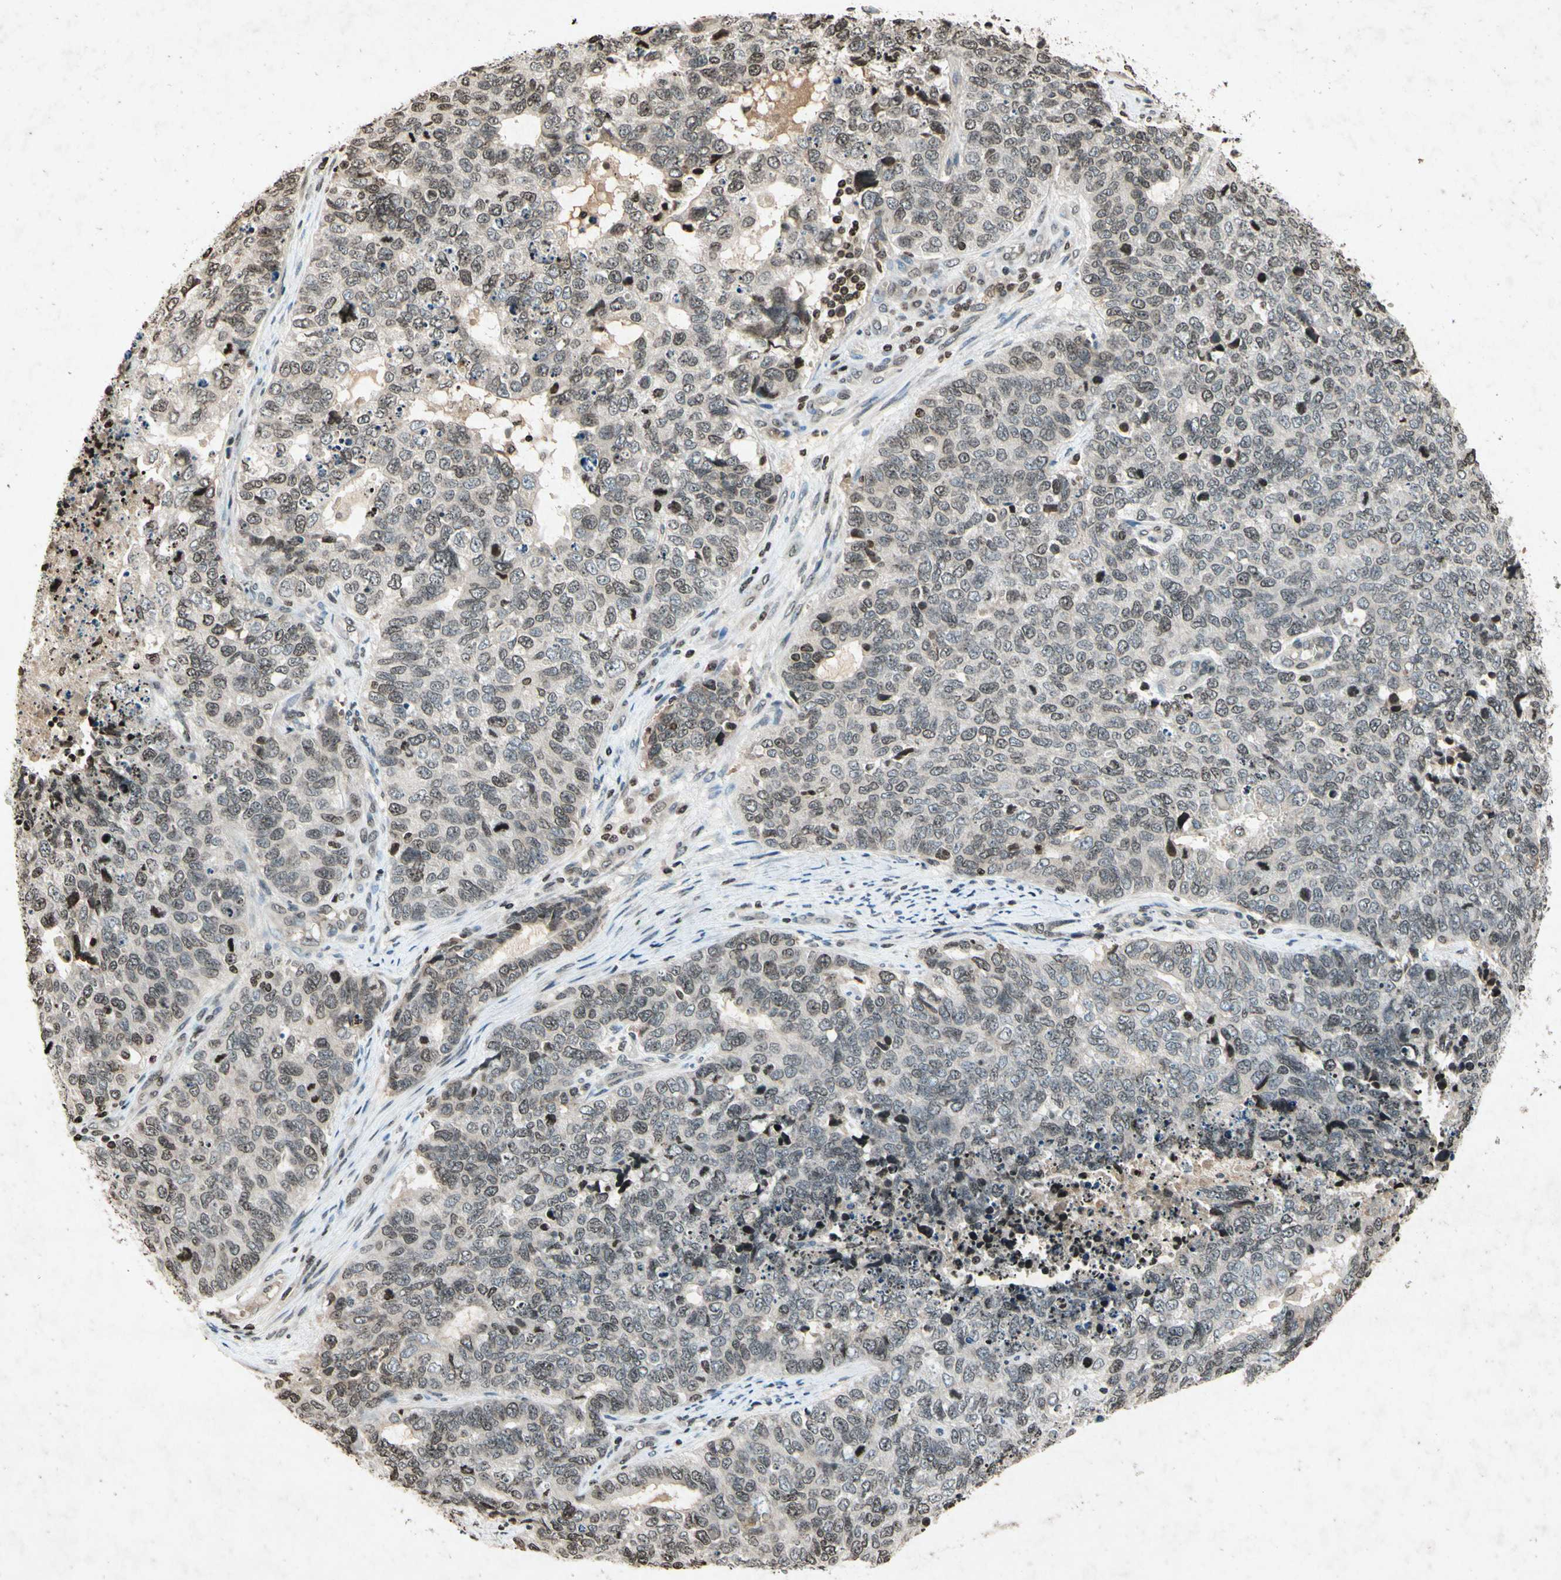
{"staining": {"intensity": "negative", "quantity": "none", "location": "none"}, "tissue": "cervical cancer", "cell_type": "Tumor cells", "image_type": "cancer", "snomed": [{"axis": "morphology", "description": "Squamous cell carcinoma, NOS"}, {"axis": "topography", "description": "Cervix"}], "caption": "Immunohistochemistry (IHC) photomicrograph of cervical squamous cell carcinoma stained for a protein (brown), which reveals no expression in tumor cells.", "gene": "HOXB3", "patient": {"sex": "female", "age": 63}}